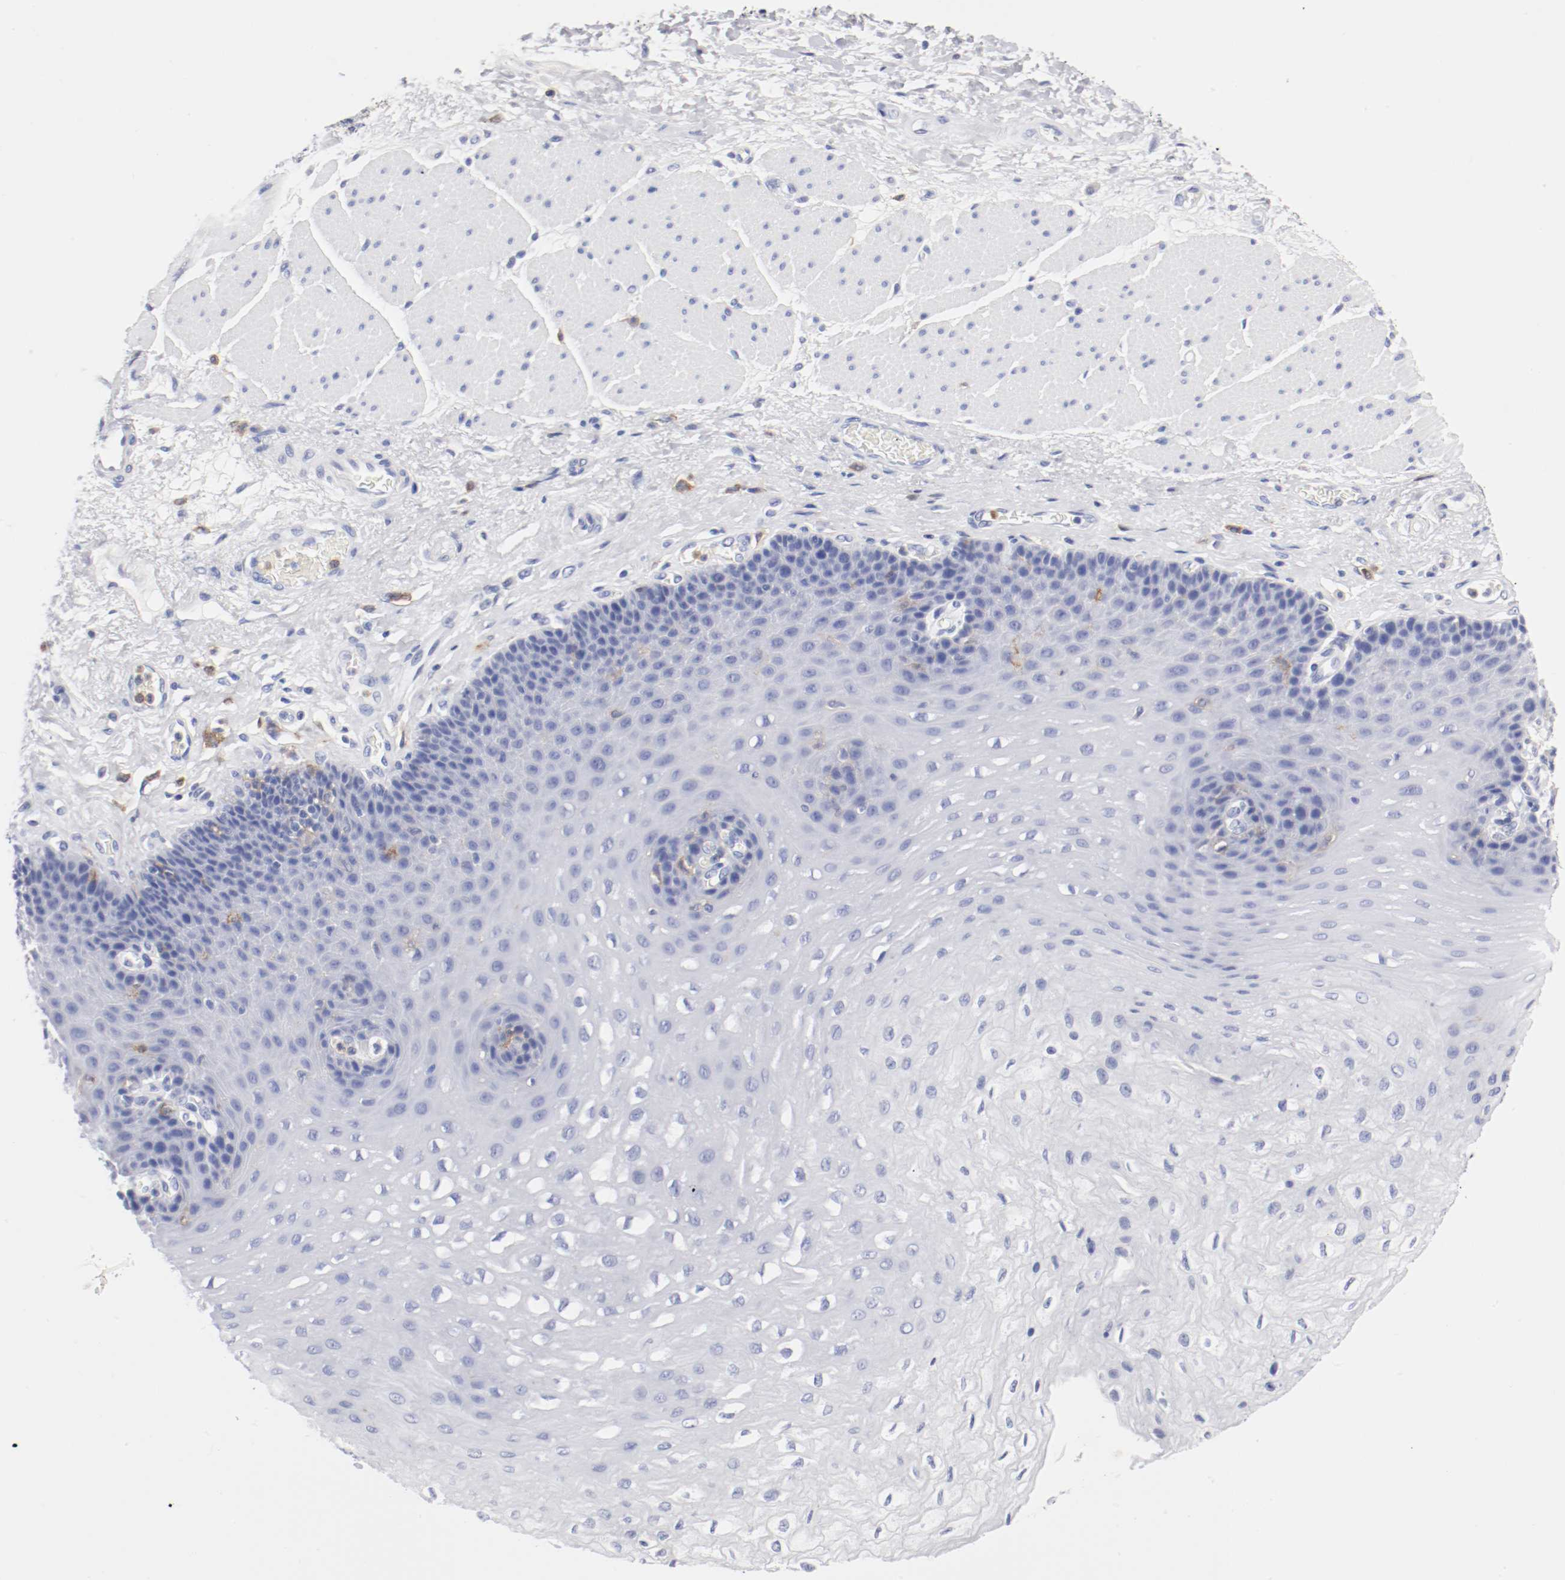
{"staining": {"intensity": "negative", "quantity": "none", "location": "none"}, "tissue": "esophagus", "cell_type": "Squamous epithelial cells", "image_type": "normal", "snomed": [{"axis": "morphology", "description": "Normal tissue, NOS"}, {"axis": "topography", "description": "Esophagus"}], "caption": "Squamous epithelial cells show no significant protein positivity in unremarkable esophagus. (IHC, brightfield microscopy, high magnification).", "gene": "ITGAX", "patient": {"sex": "female", "age": 72}}